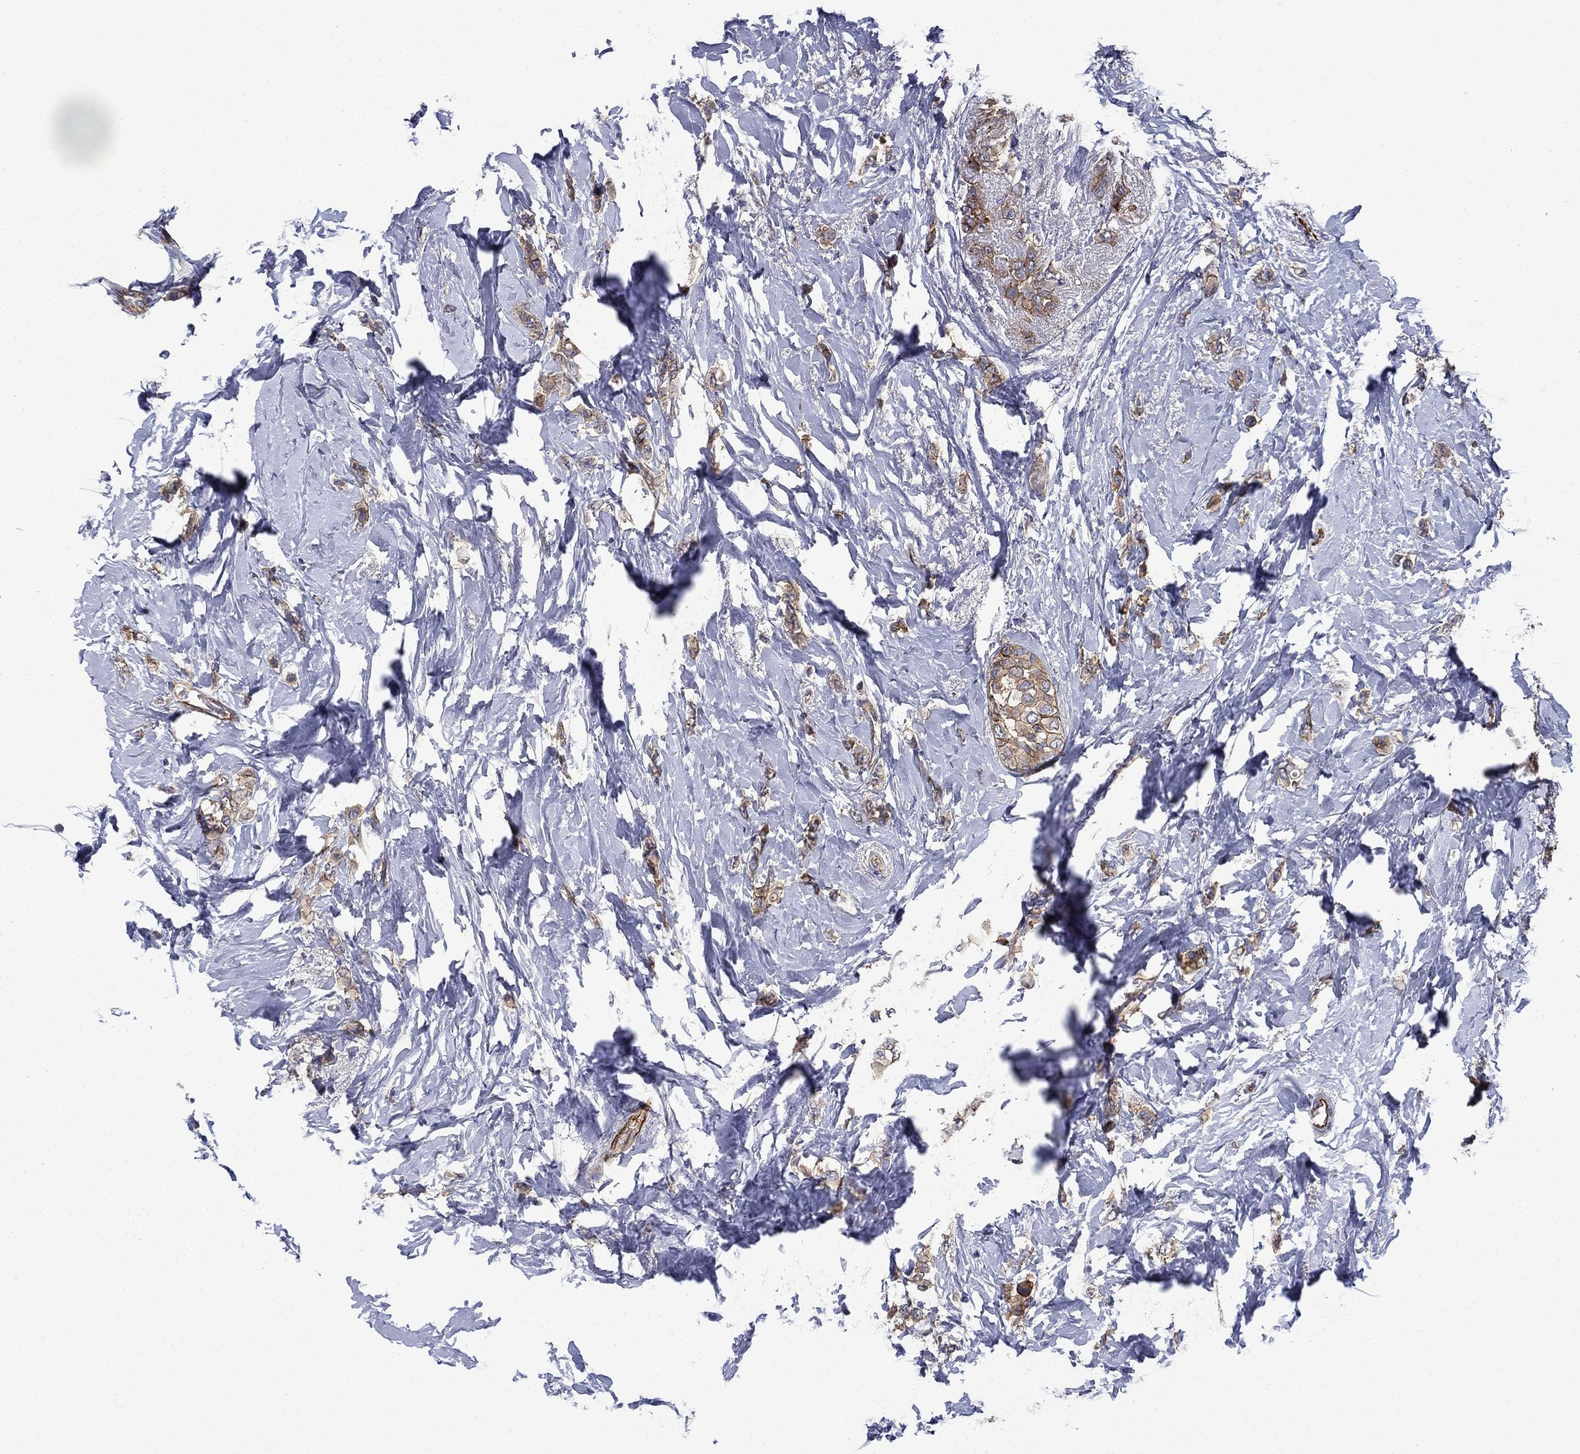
{"staining": {"intensity": "strong", "quantity": "25%-75%", "location": "cytoplasmic/membranous"}, "tissue": "breast cancer", "cell_type": "Tumor cells", "image_type": "cancer", "snomed": [{"axis": "morphology", "description": "Lobular carcinoma"}, {"axis": "topography", "description": "Breast"}], "caption": "Lobular carcinoma (breast) stained for a protein shows strong cytoplasmic/membranous positivity in tumor cells.", "gene": "SLC7A1", "patient": {"sex": "female", "age": 66}}